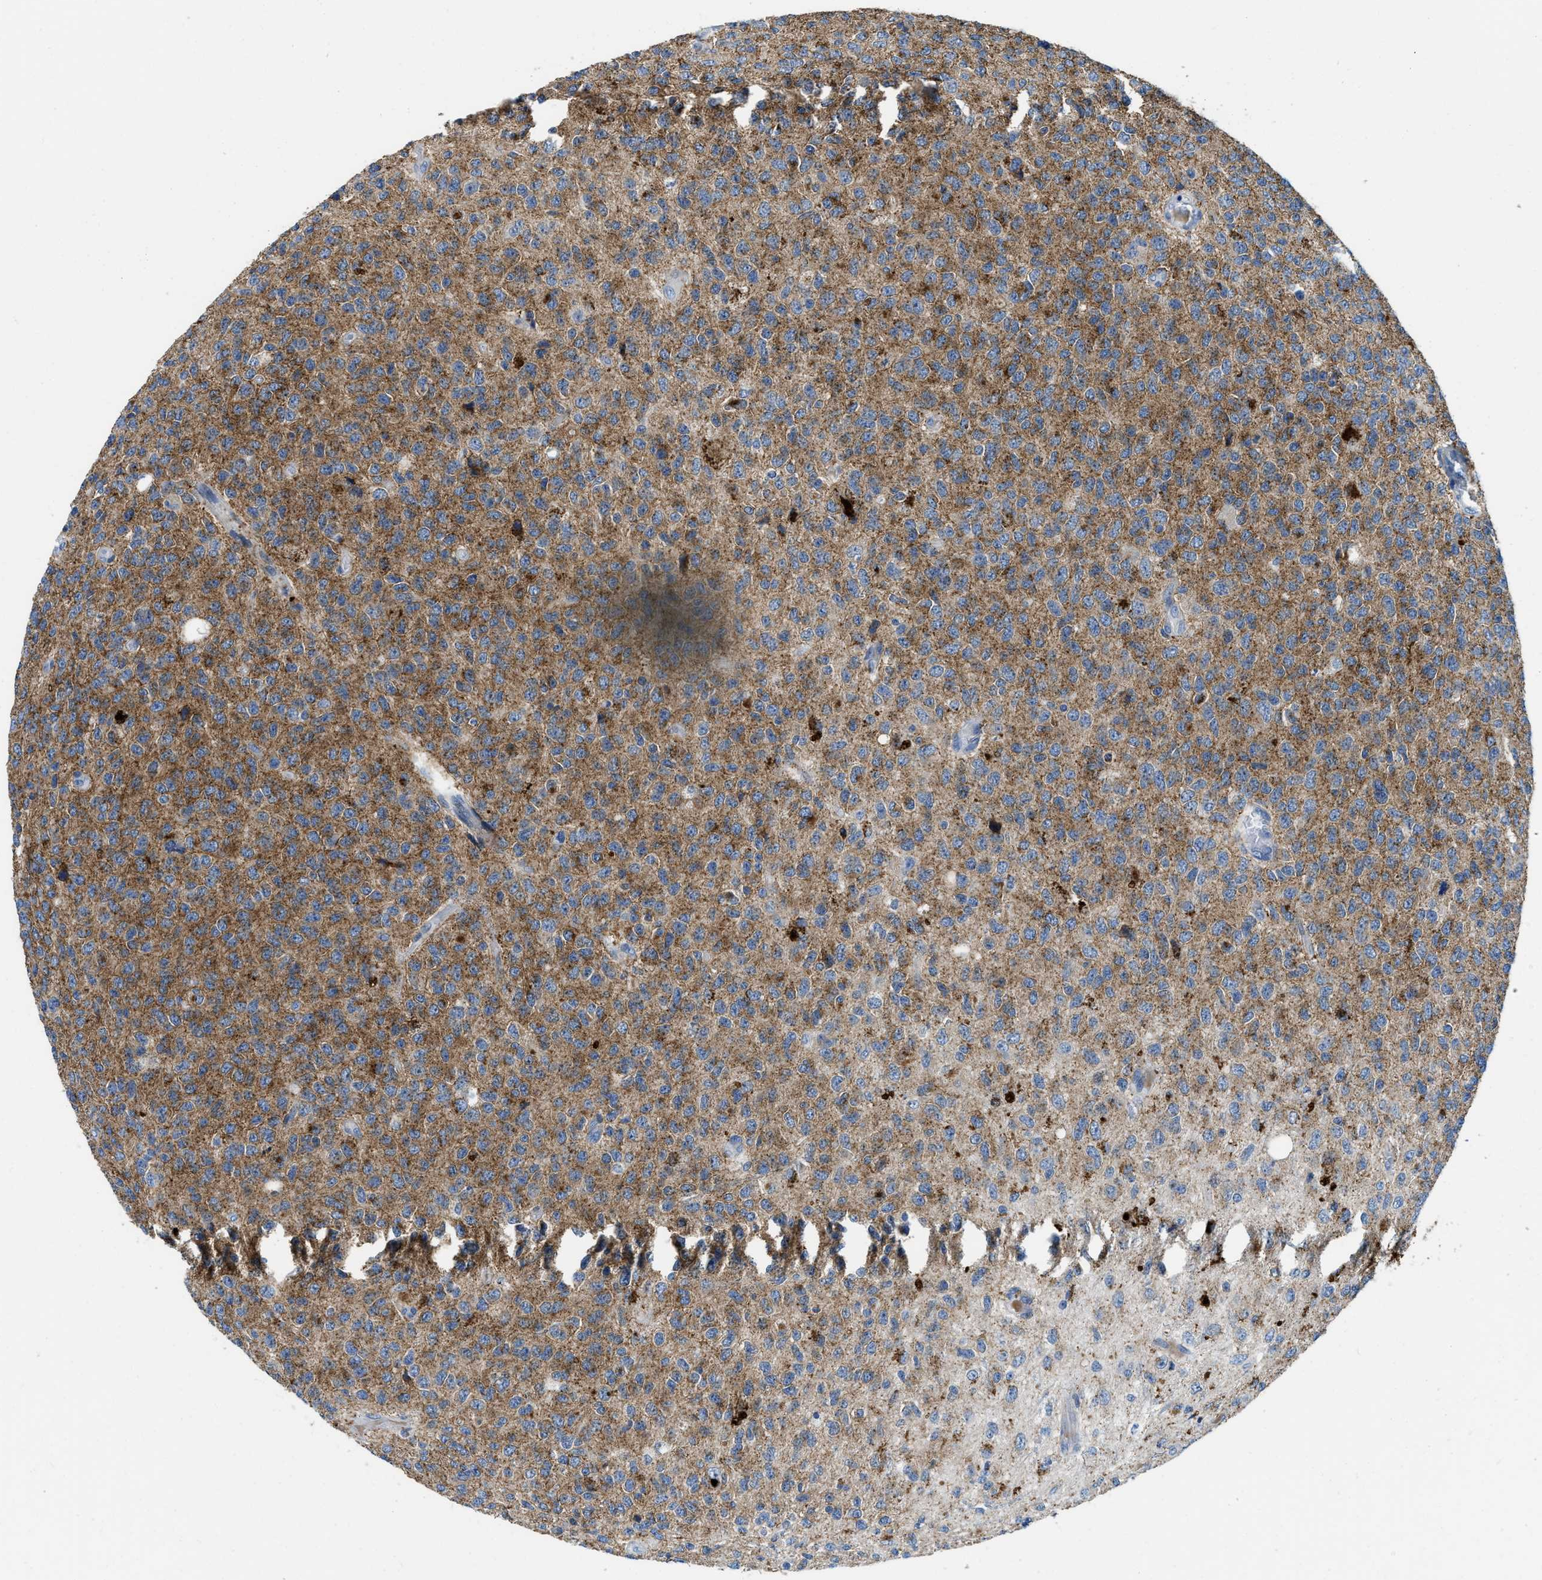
{"staining": {"intensity": "moderate", "quantity": ">75%", "location": "cytoplasmic/membranous"}, "tissue": "glioma", "cell_type": "Tumor cells", "image_type": "cancer", "snomed": [{"axis": "morphology", "description": "Glioma, malignant, High grade"}, {"axis": "topography", "description": "pancreas cauda"}], "caption": "The histopathology image exhibits staining of malignant glioma (high-grade), revealing moderate cytoplasmic/membranous protein staining (brown color) within tumor cells.", "gene": "TSPAN3", "patient": {"sex": "male", "age": 60}}